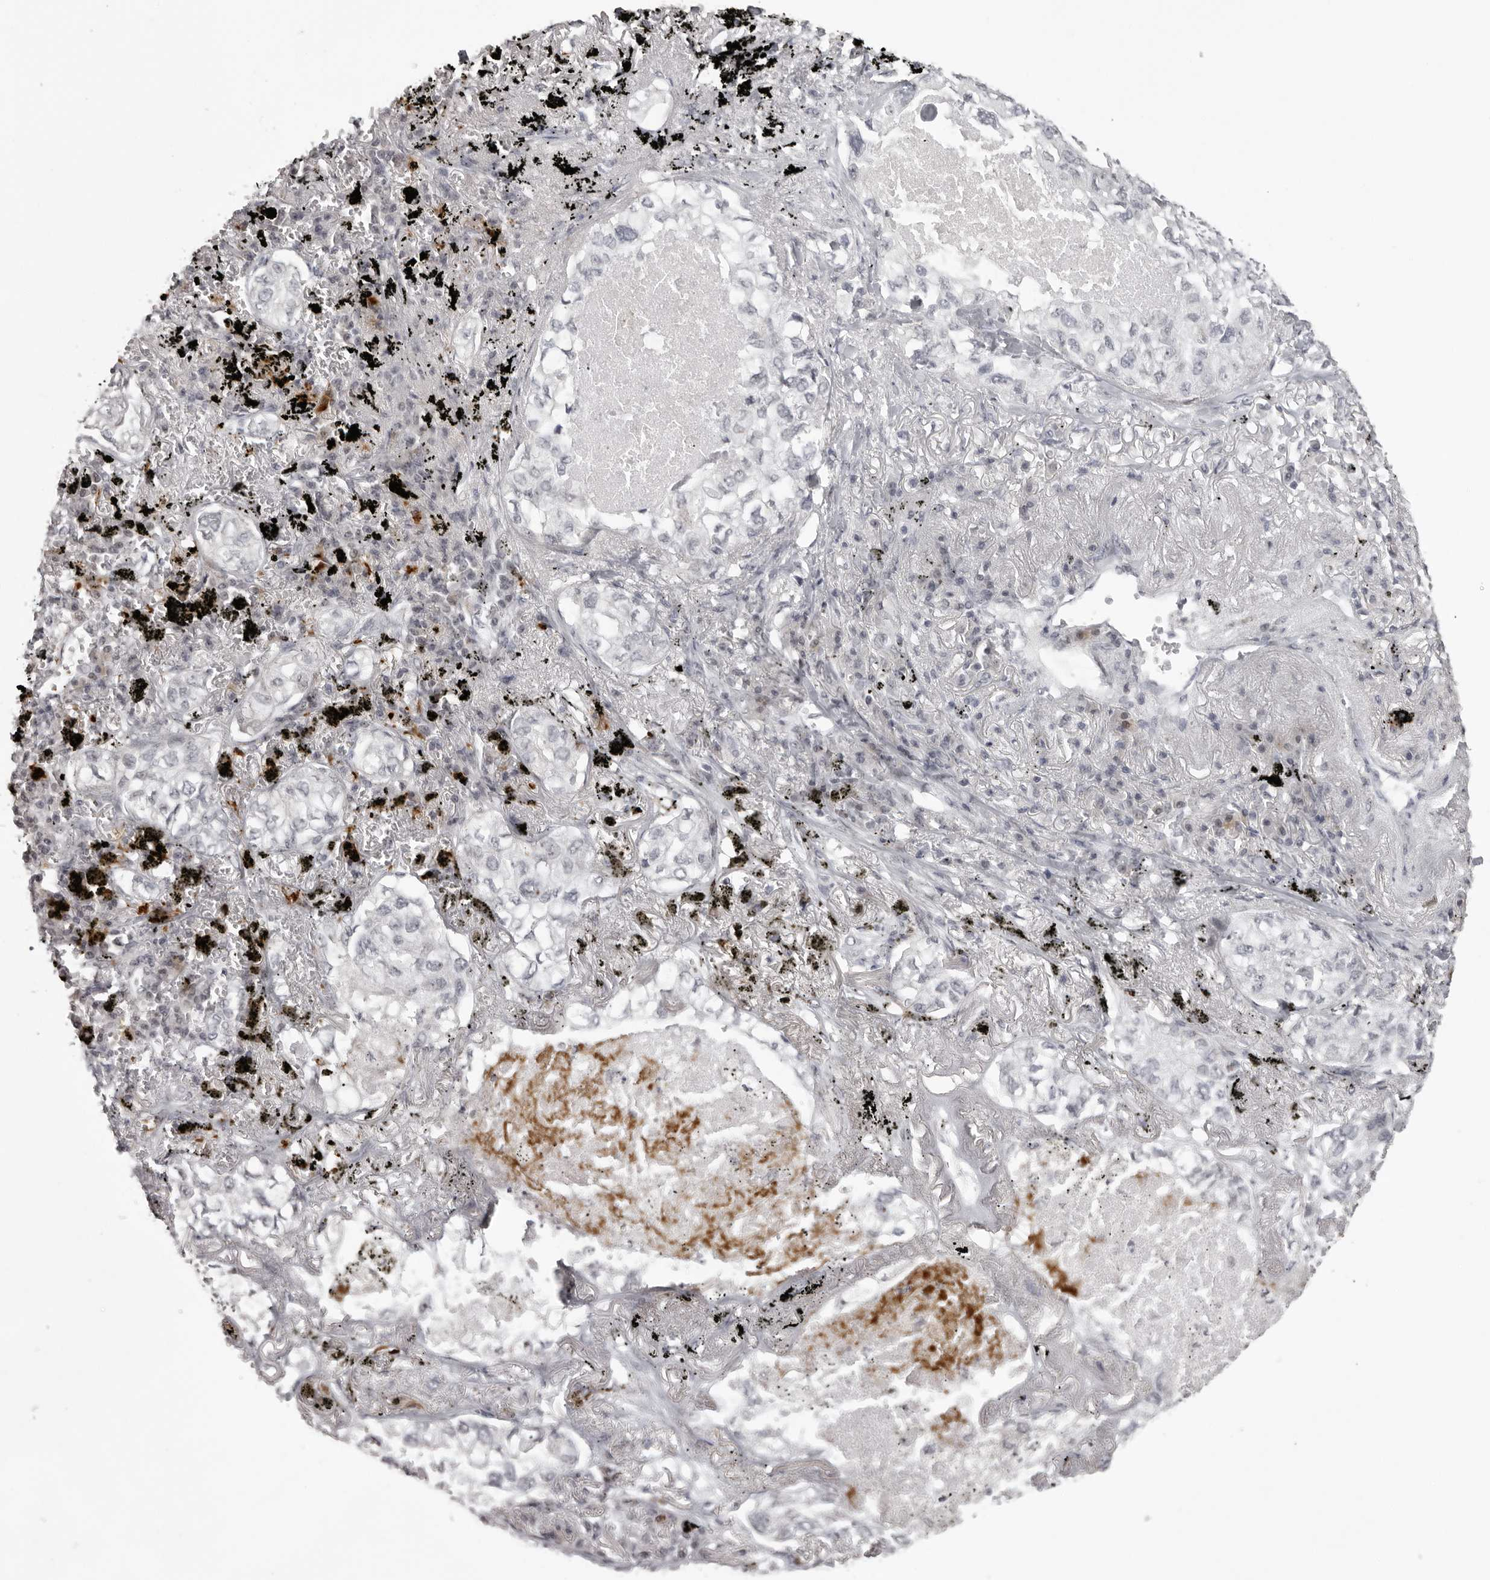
{"staining": {"intensity": "negative", "quantity": "none", "location": "none"}, "tissue": "lung cancer", "cell_type": "Tumor cells", "image_type": "cancer", "snomed": [{"axis": "morphology", "description": "Adenocarcinoma, NOS"}, {"axis": "topography", "description": "Lung"}], "caption": "Immunohistochemical staining of human lung adenocarcinoma exhibits no significant positivity in tumor cells.", "gene": "HELZ", "patient": {"sex": "male", "age": 65}}